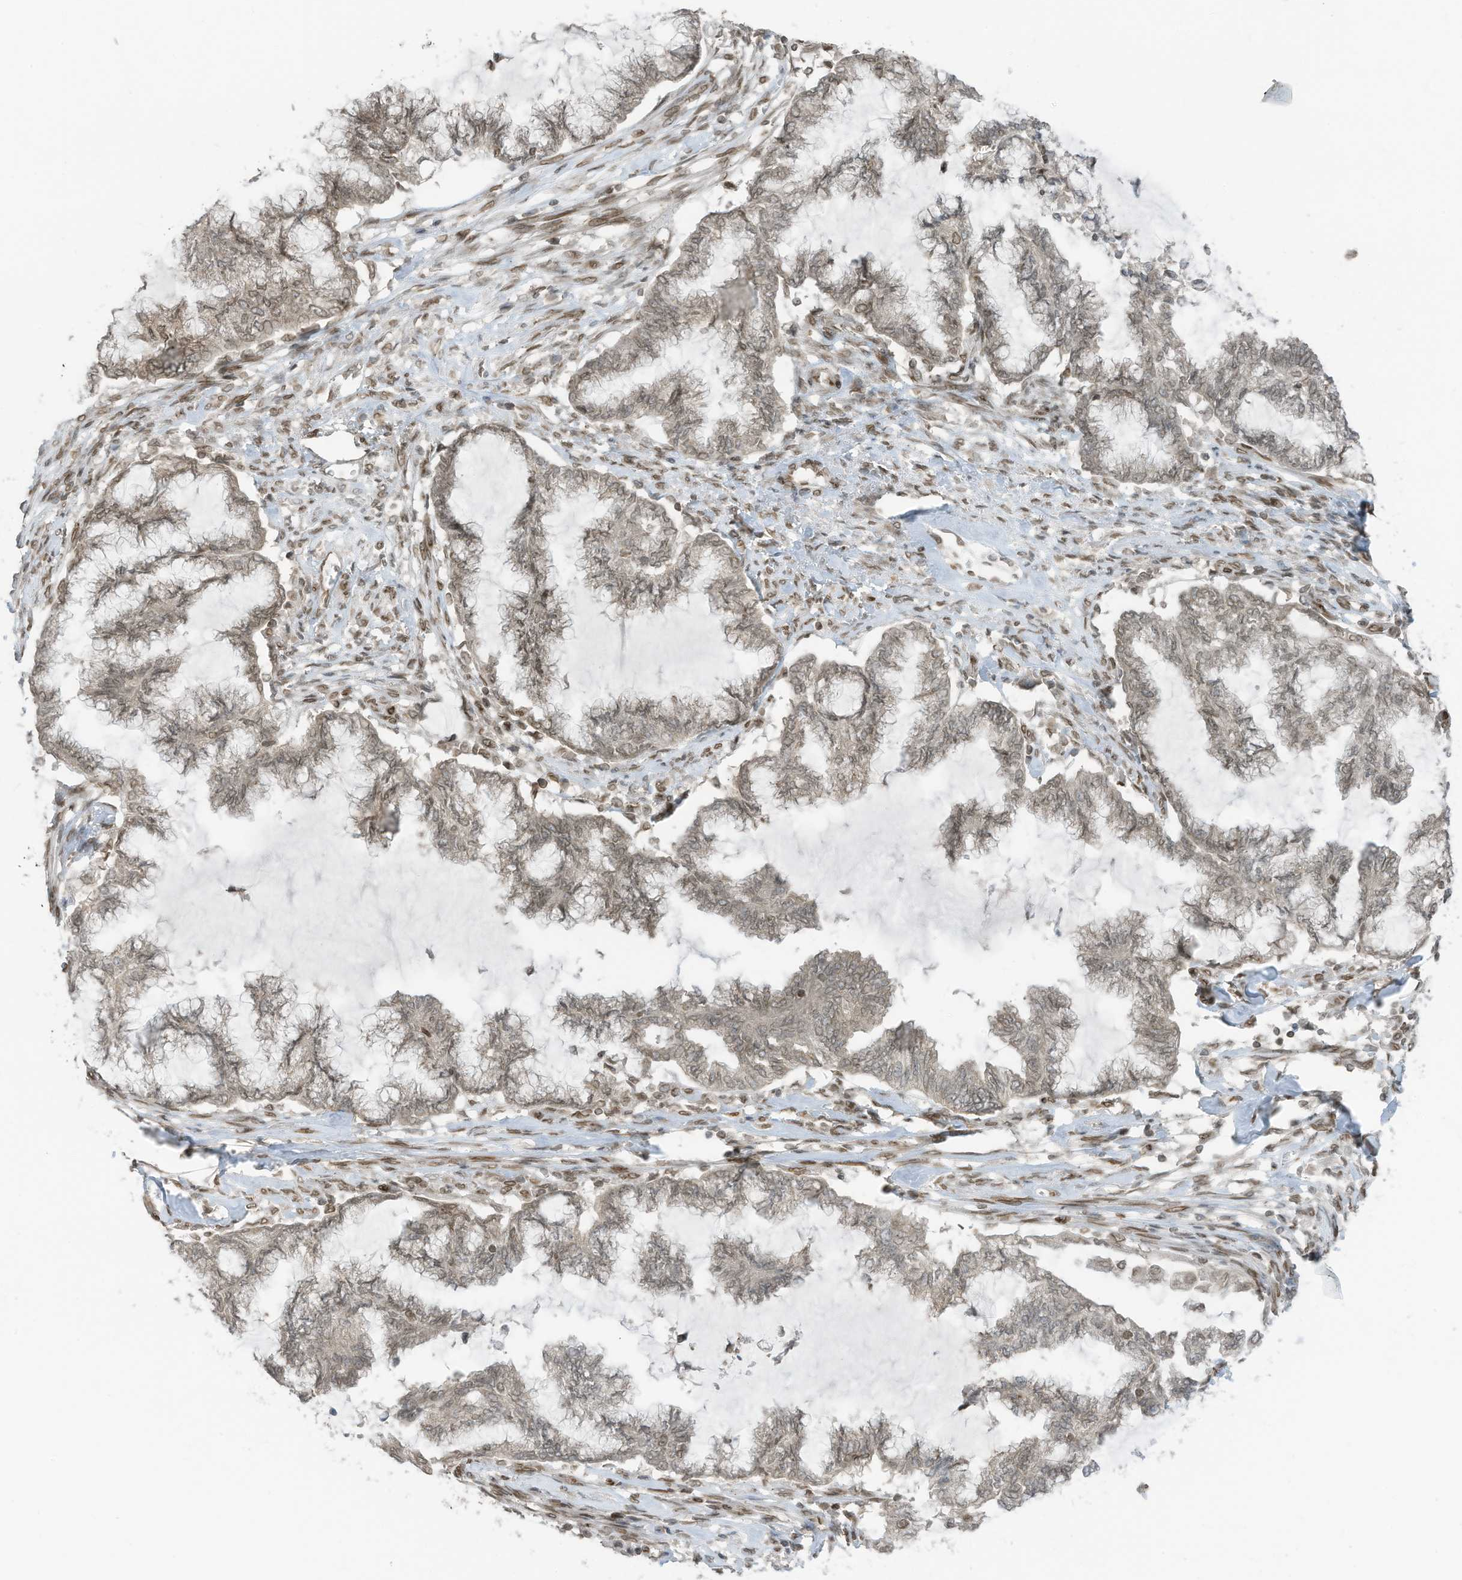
{"staining": {"intensity": "weak", "quantity": "25%-75%", "location": "nuclear"}, "tissue": "endometrial cancer", "cell_type": "Tumor cells", "image_type": "cancer", "snomed": [{"axis": "morphology", "description": "Adenocarcinoma, NOS"}, {"axis": "topography", "description": "Endometrium"}], "caption": "Endometrial cancer stained for a protein shows weak nuclear positivity in tumor cells.", "gene": "RABL3", "patient": {"sex": "female", "age": 86}}